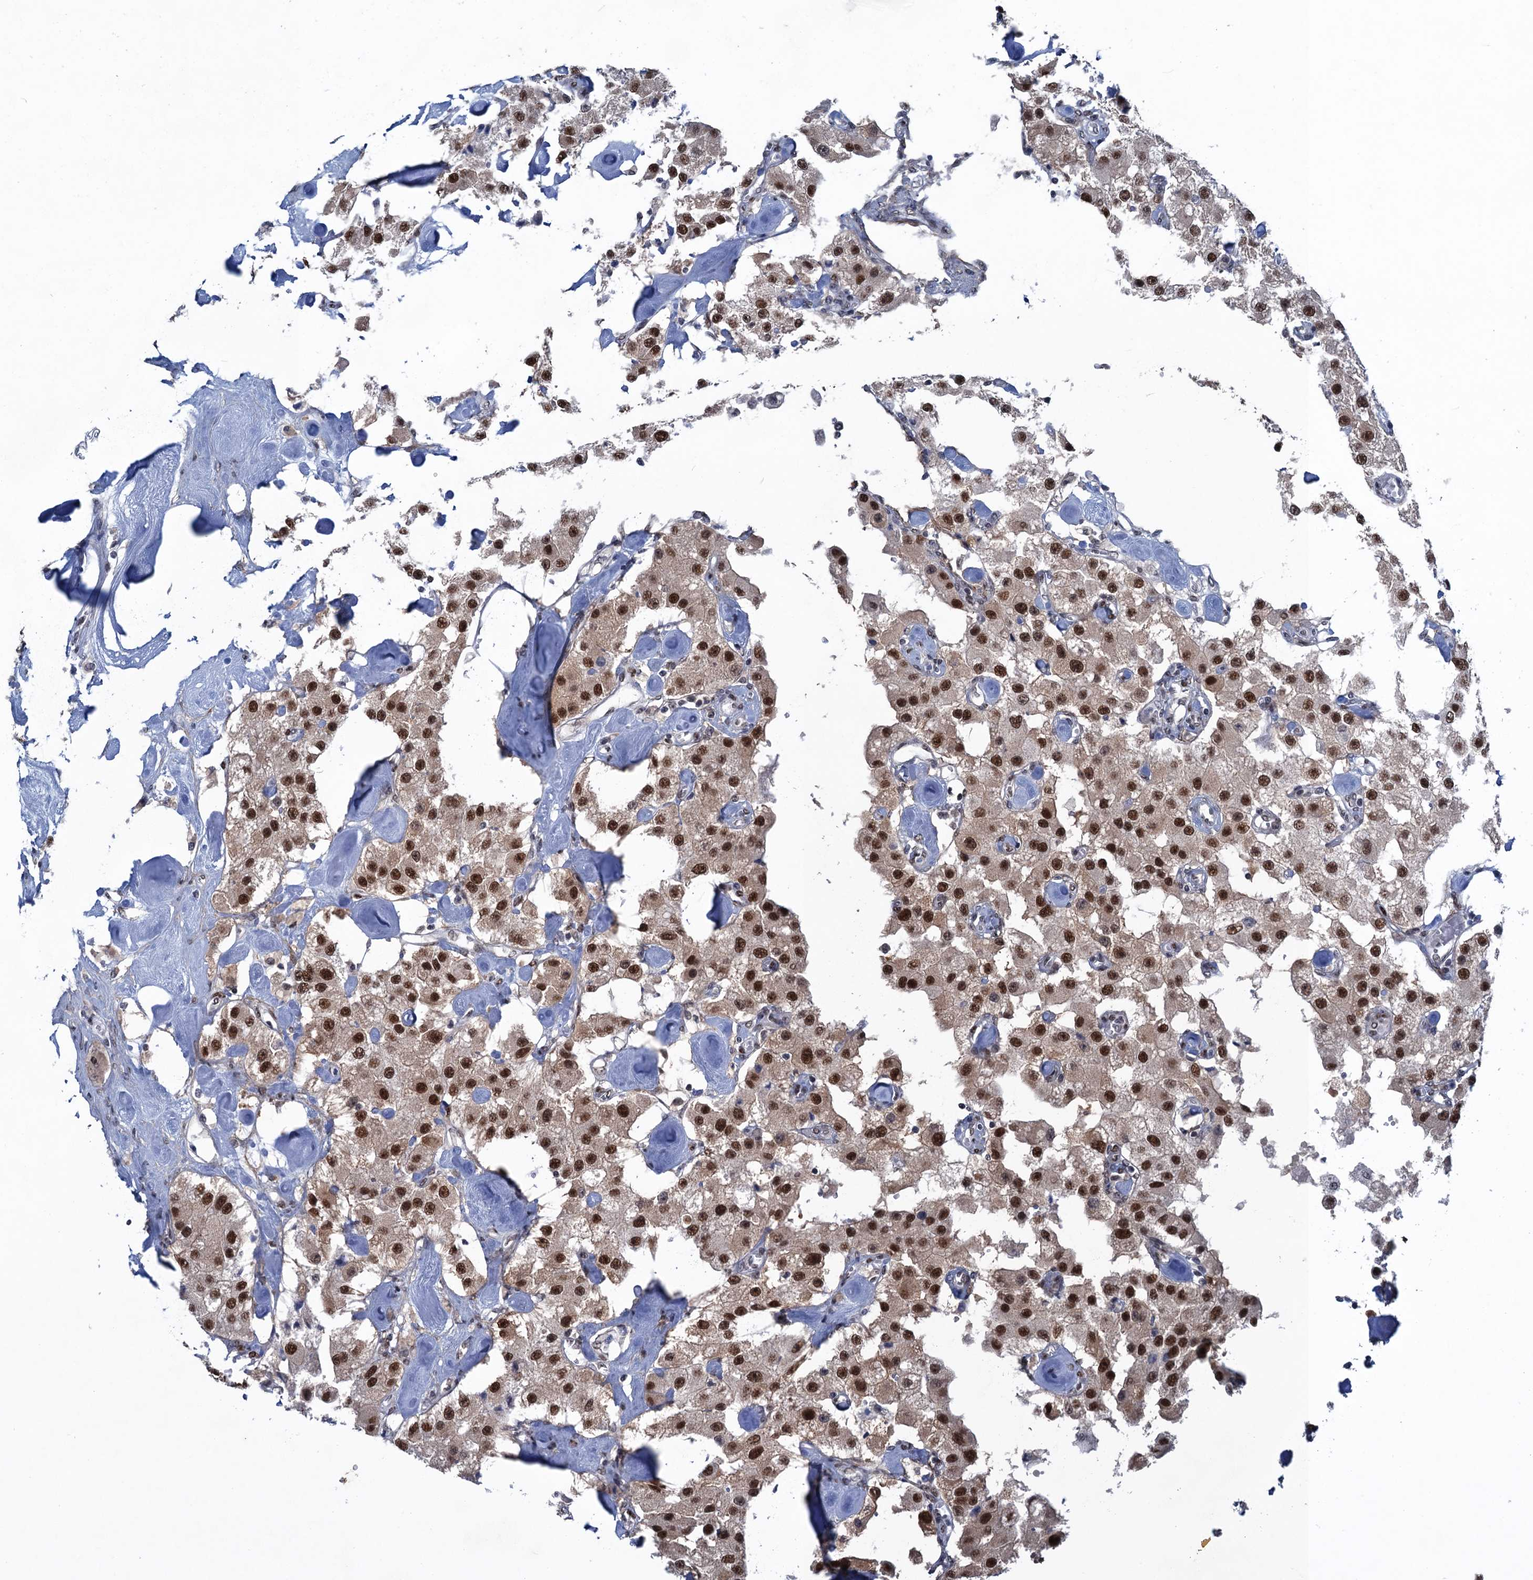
{"staining": {"intensity": "strong", "quantity": ">75%", "location": "nuclear"}, "tissue": "carcinoid", "cell_type": "Tumor cells", "image_type": "cancer", "snomed": [{"axis": "morphology", "description": "Carcinoid, malignant, NOS"}, {"axis": "topography", "description": "Pancreas"}], "caption": "There is high levels of strong nuclear positivity in tumor cells of carcinoid, as demonstrated by immunohistochemical staining (brown color).", "gene": "SAE1", "patient": {"sex": "male", "age": 41}}